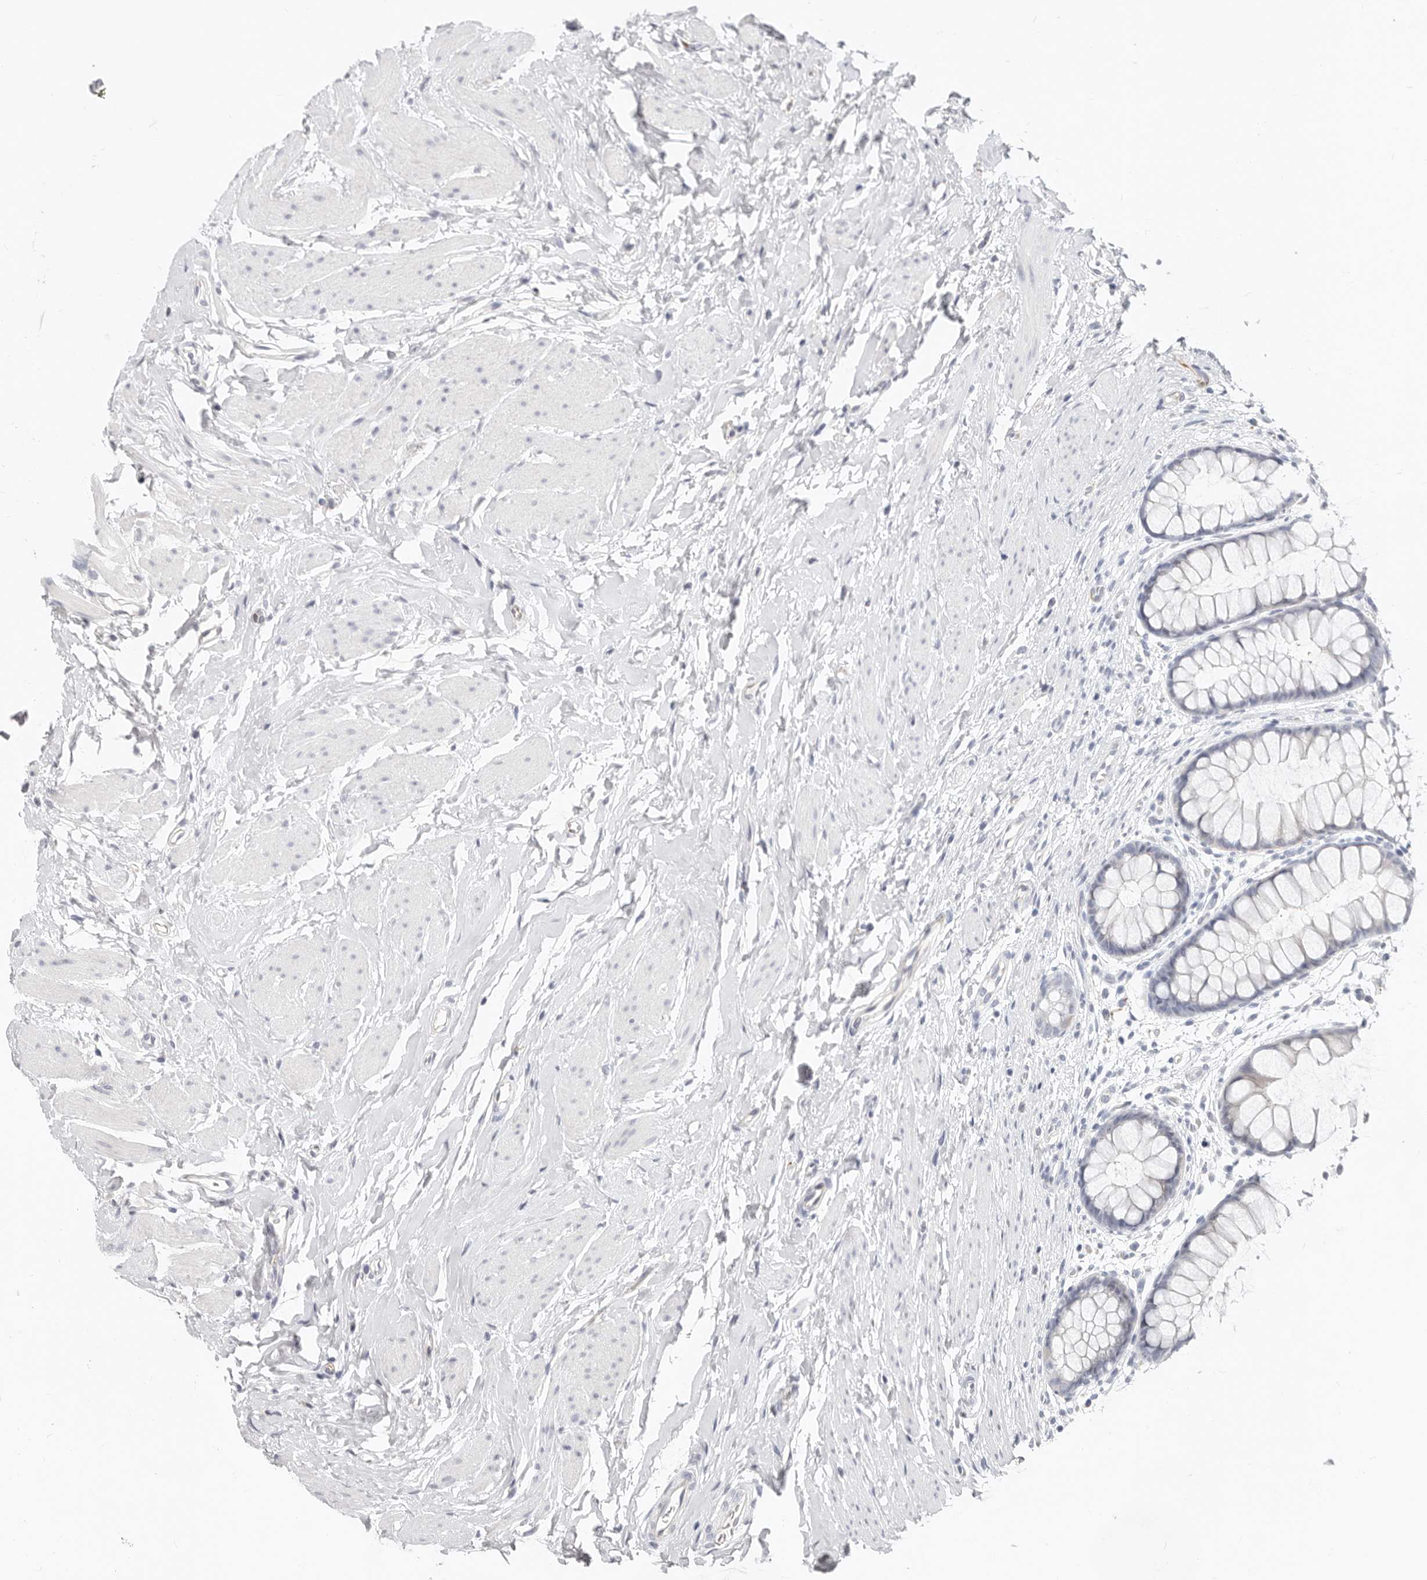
{"staining": {"intensity": "negative", "quantity": "none", "location": "none"}, "tissue": "colon", "cell_type": "Endothelial cells", "image_type": "normal", "snomed": [{"axis": "morphology", "description": "Normal tissue, NOS"}, {"axis": "topography", "description": "Colon"}], "caption": "Immunohistochemistry photomicrograph of unremarkable colon: human colon stained with DAB exhibits no significant protein positivity in endothelial cells.", "gene": "ZRANB1", "patient": {"sex": "female", "age": 62}}